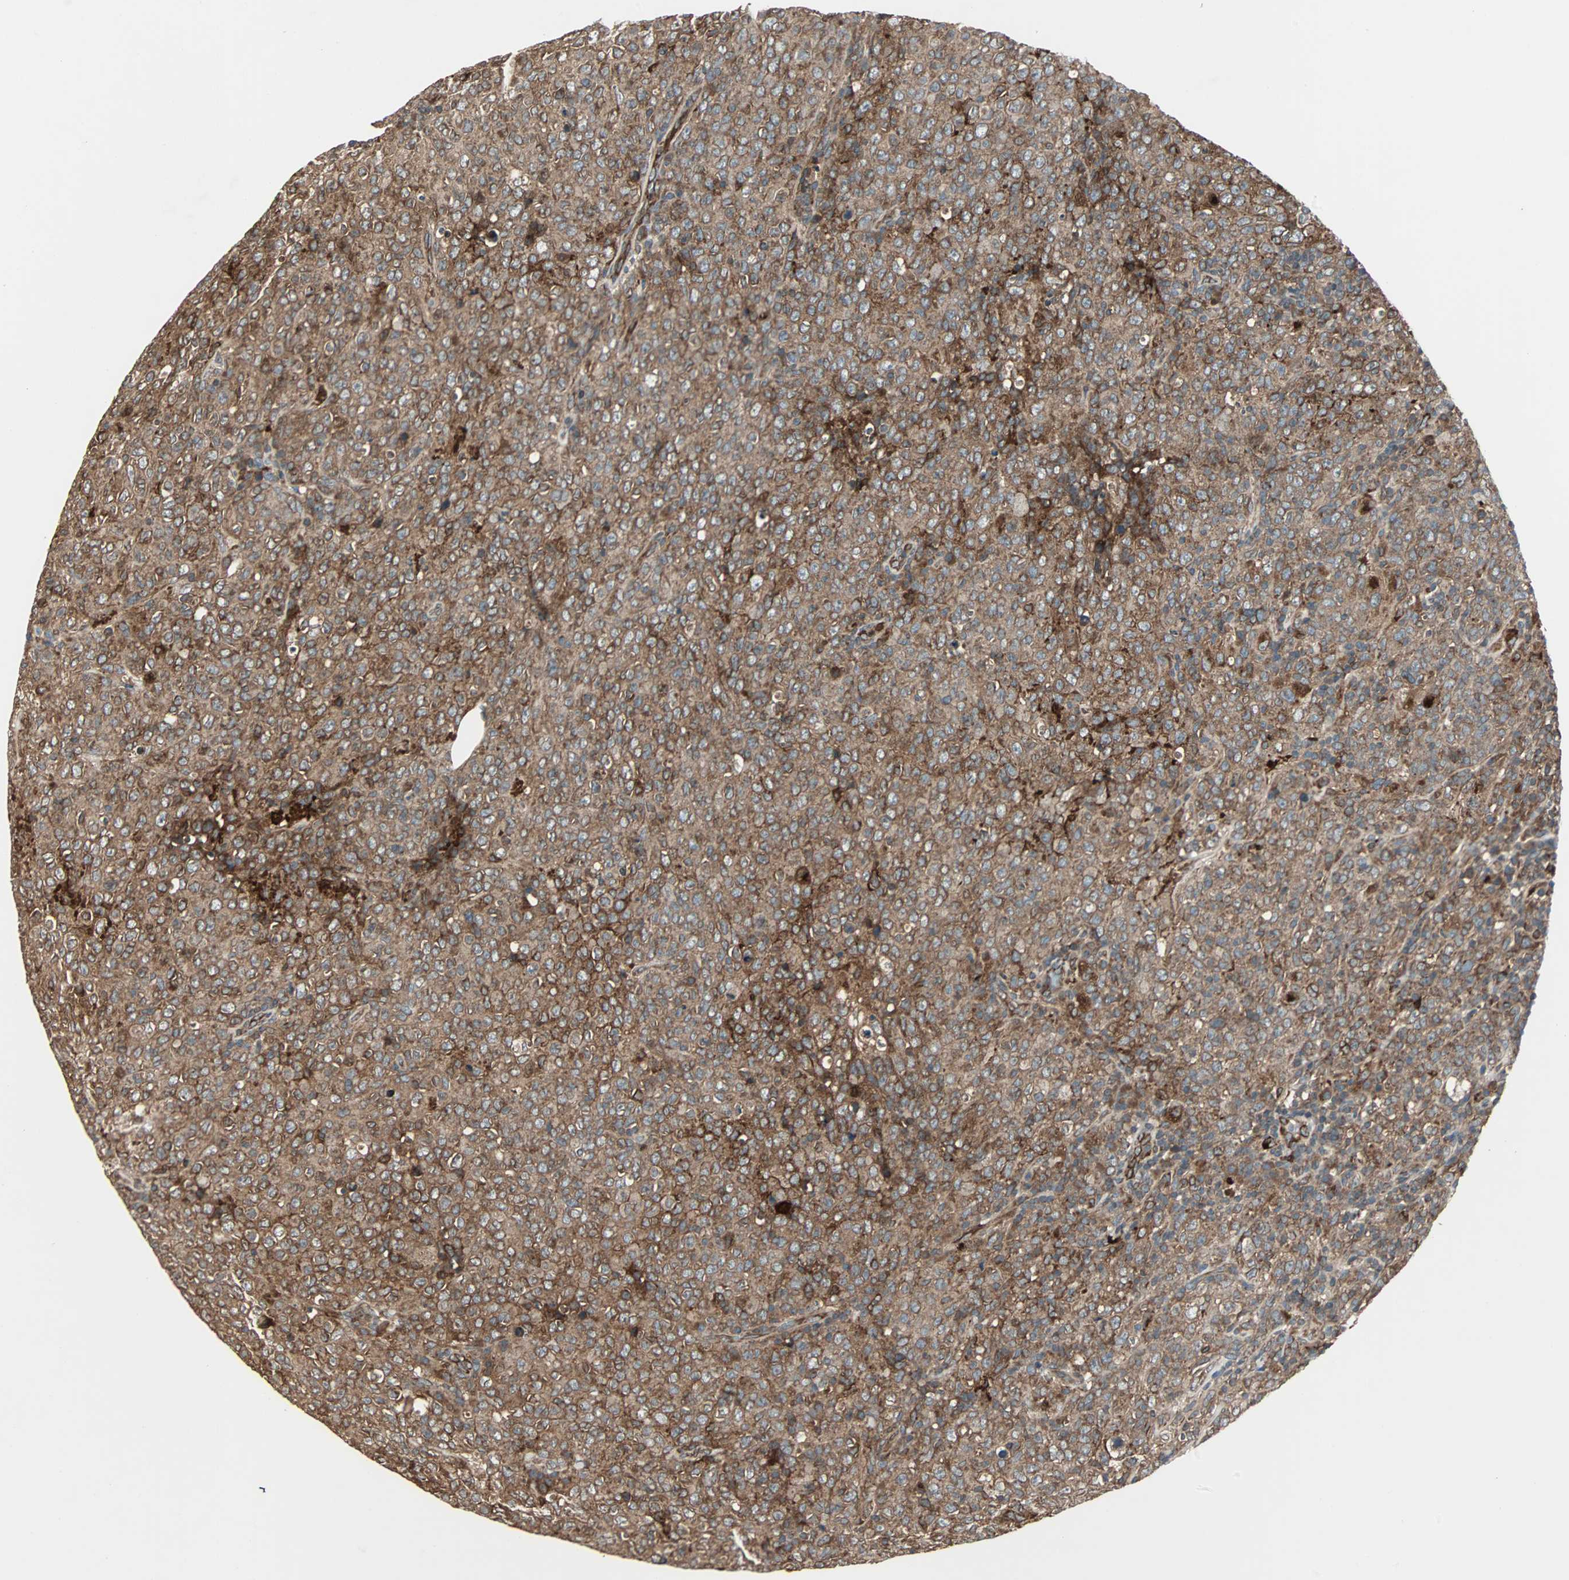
{"staining": {"intensity": "strong", "quantity": ">75%", "location": "cytoplasmic/membranous"}, "tissue": "lymphoma", "cell_type": "Tumor cells", "image_type": "cancer", "snomed": [{"axis": "morphology", "description": "Malignant lymphoma, non-Hodgkin's type, High grade"}, {"axis": "topography", "description": "Tonsil"}], "caption": "High-grade malignant lymphoma, non-Hodgkin's type stained with a protein marker demonstrates strong staining in tumor cells.", "gene": "RAB7A", "patient": {"sex": "female", "age": 36}}